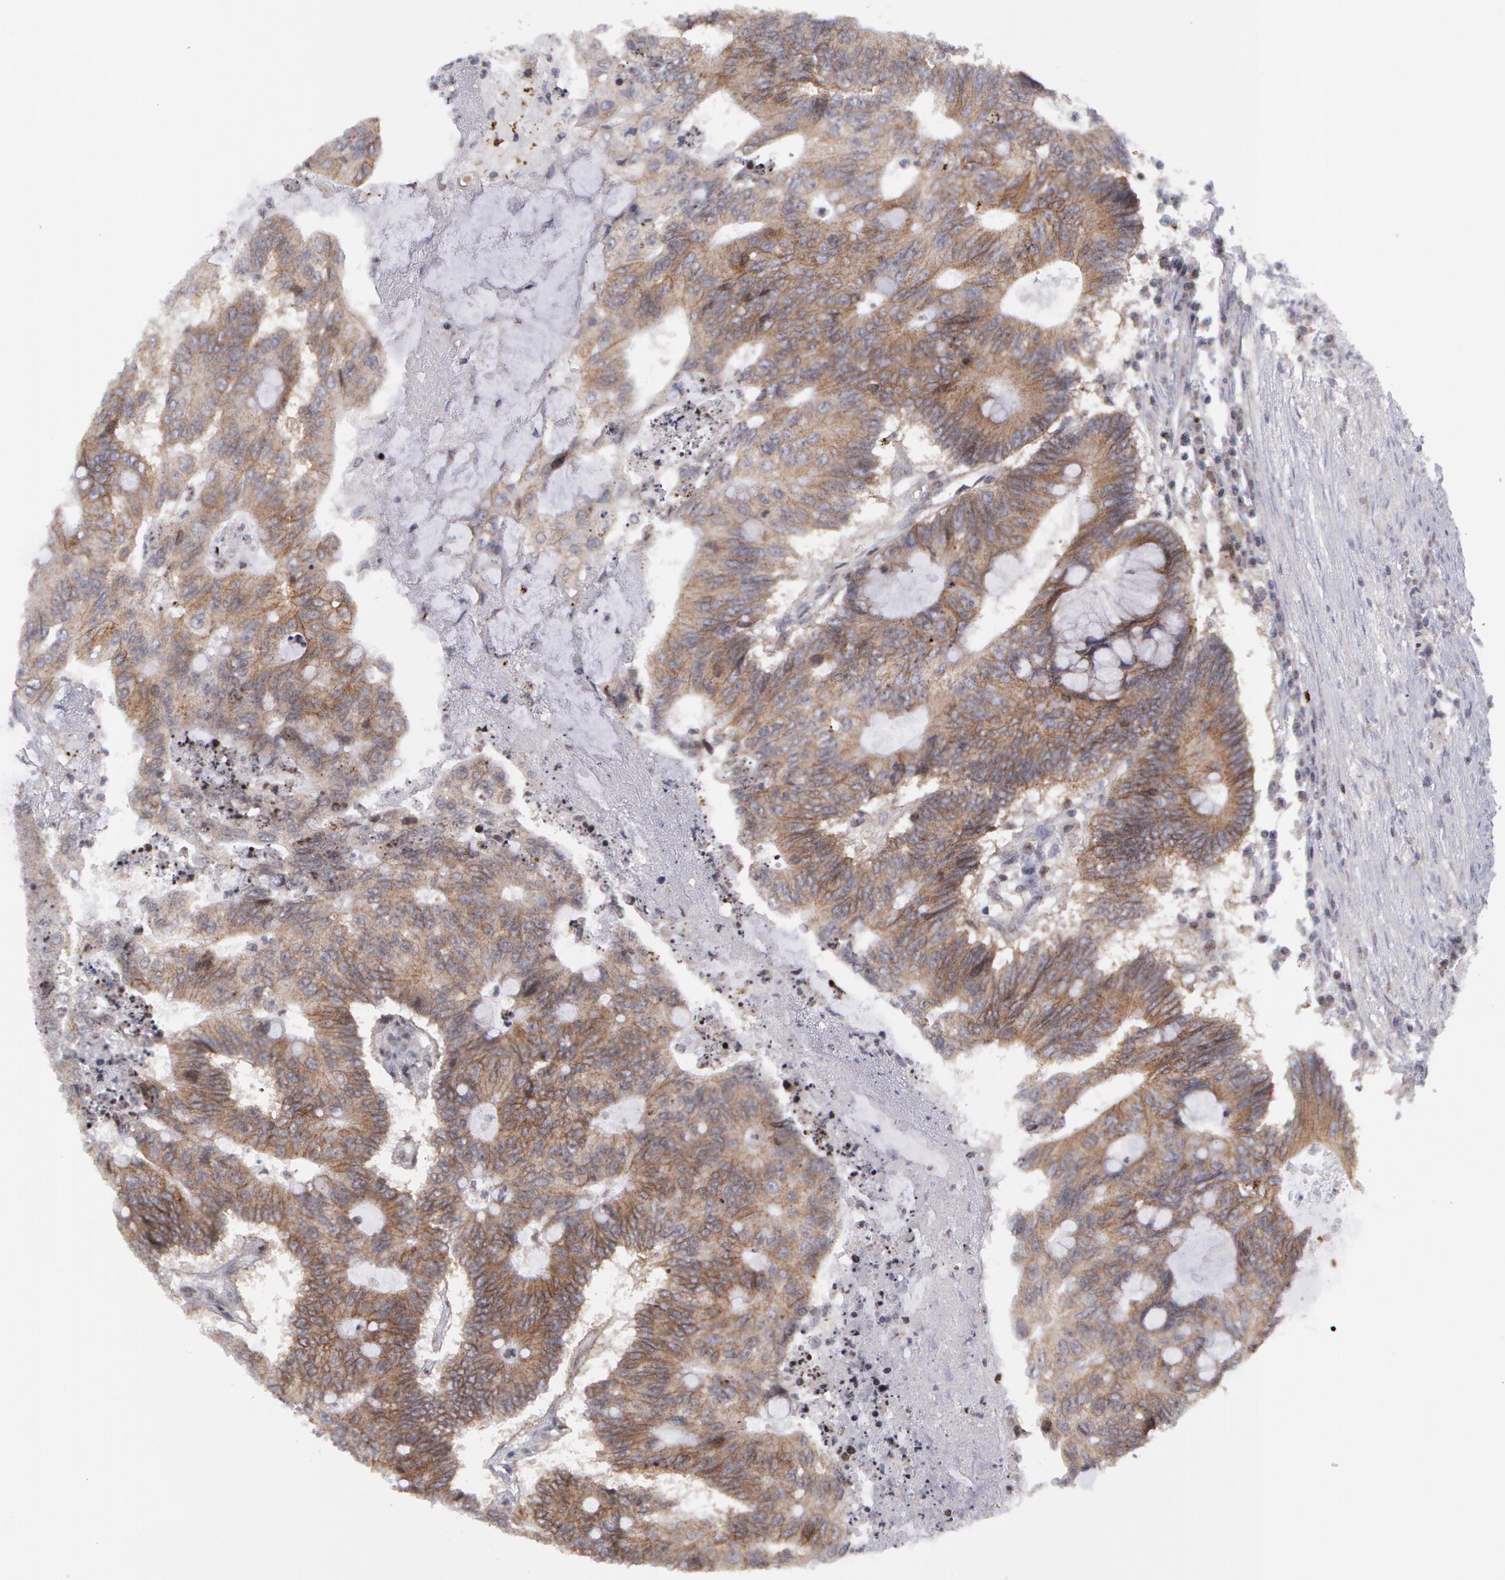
{"staining": {"intensity": "moderate", "quantity": ">75%", "location": "cytoplasmic/membranous"}, "tissue": "colorectal cancer", "cell_type": "Tumor cells", "image_type": "cancer", "snomed": [{"axis": "morphology", "description": "Adenocarcinoma, NOS"}, {"axis": "topography", "description": "Colon"}], "caption": "Moderate cytoplasmic/membranous protein staining is seen in approximately >75% of tumor cells in colorectal cancer. (DAB (3,3'-diaminobenzidine) = brown stain, brightfield microscopy at high magnification).", "gene": "ERBB2", "patient": {"sex": "male", "age": 65}}